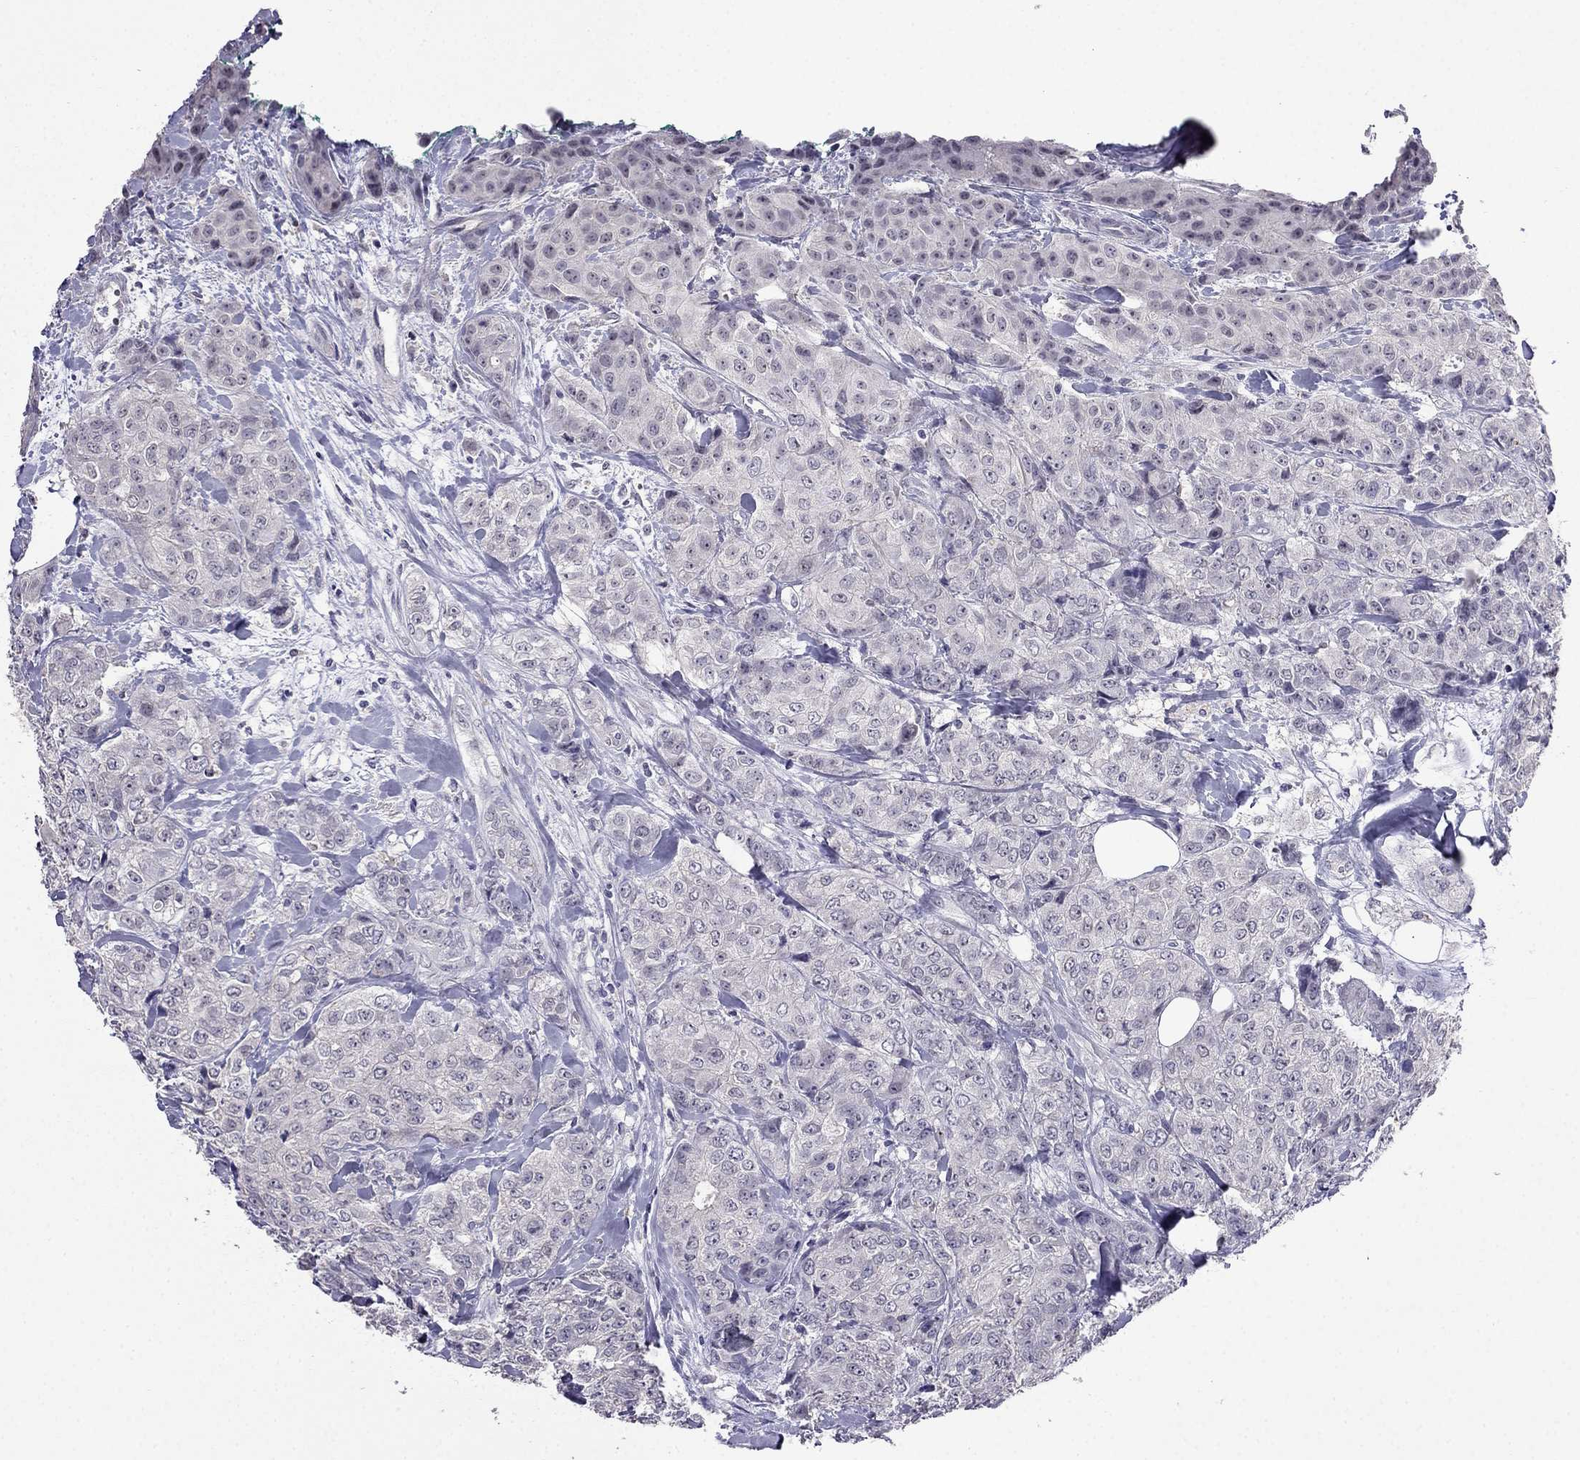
{"staining": {"intensity": "negative", "quantity": "none", "location": "none"}, "tissue": "breast cancer", "cell_type": "Tumor cells", "image_type": "cancer", "snomed": [{"axis": "morphology", "description": "Duct carcinoma"}, {"axis": "topography", "description": "Breast"}], "caption": "Immunohistochemistry (IHC) image of breast invasive ductal carcinoma stained for a protein (brown), which shows no expression in tumor cells.", "gene": "AQP9", "patient": {"sex": "female", "age": 43}}